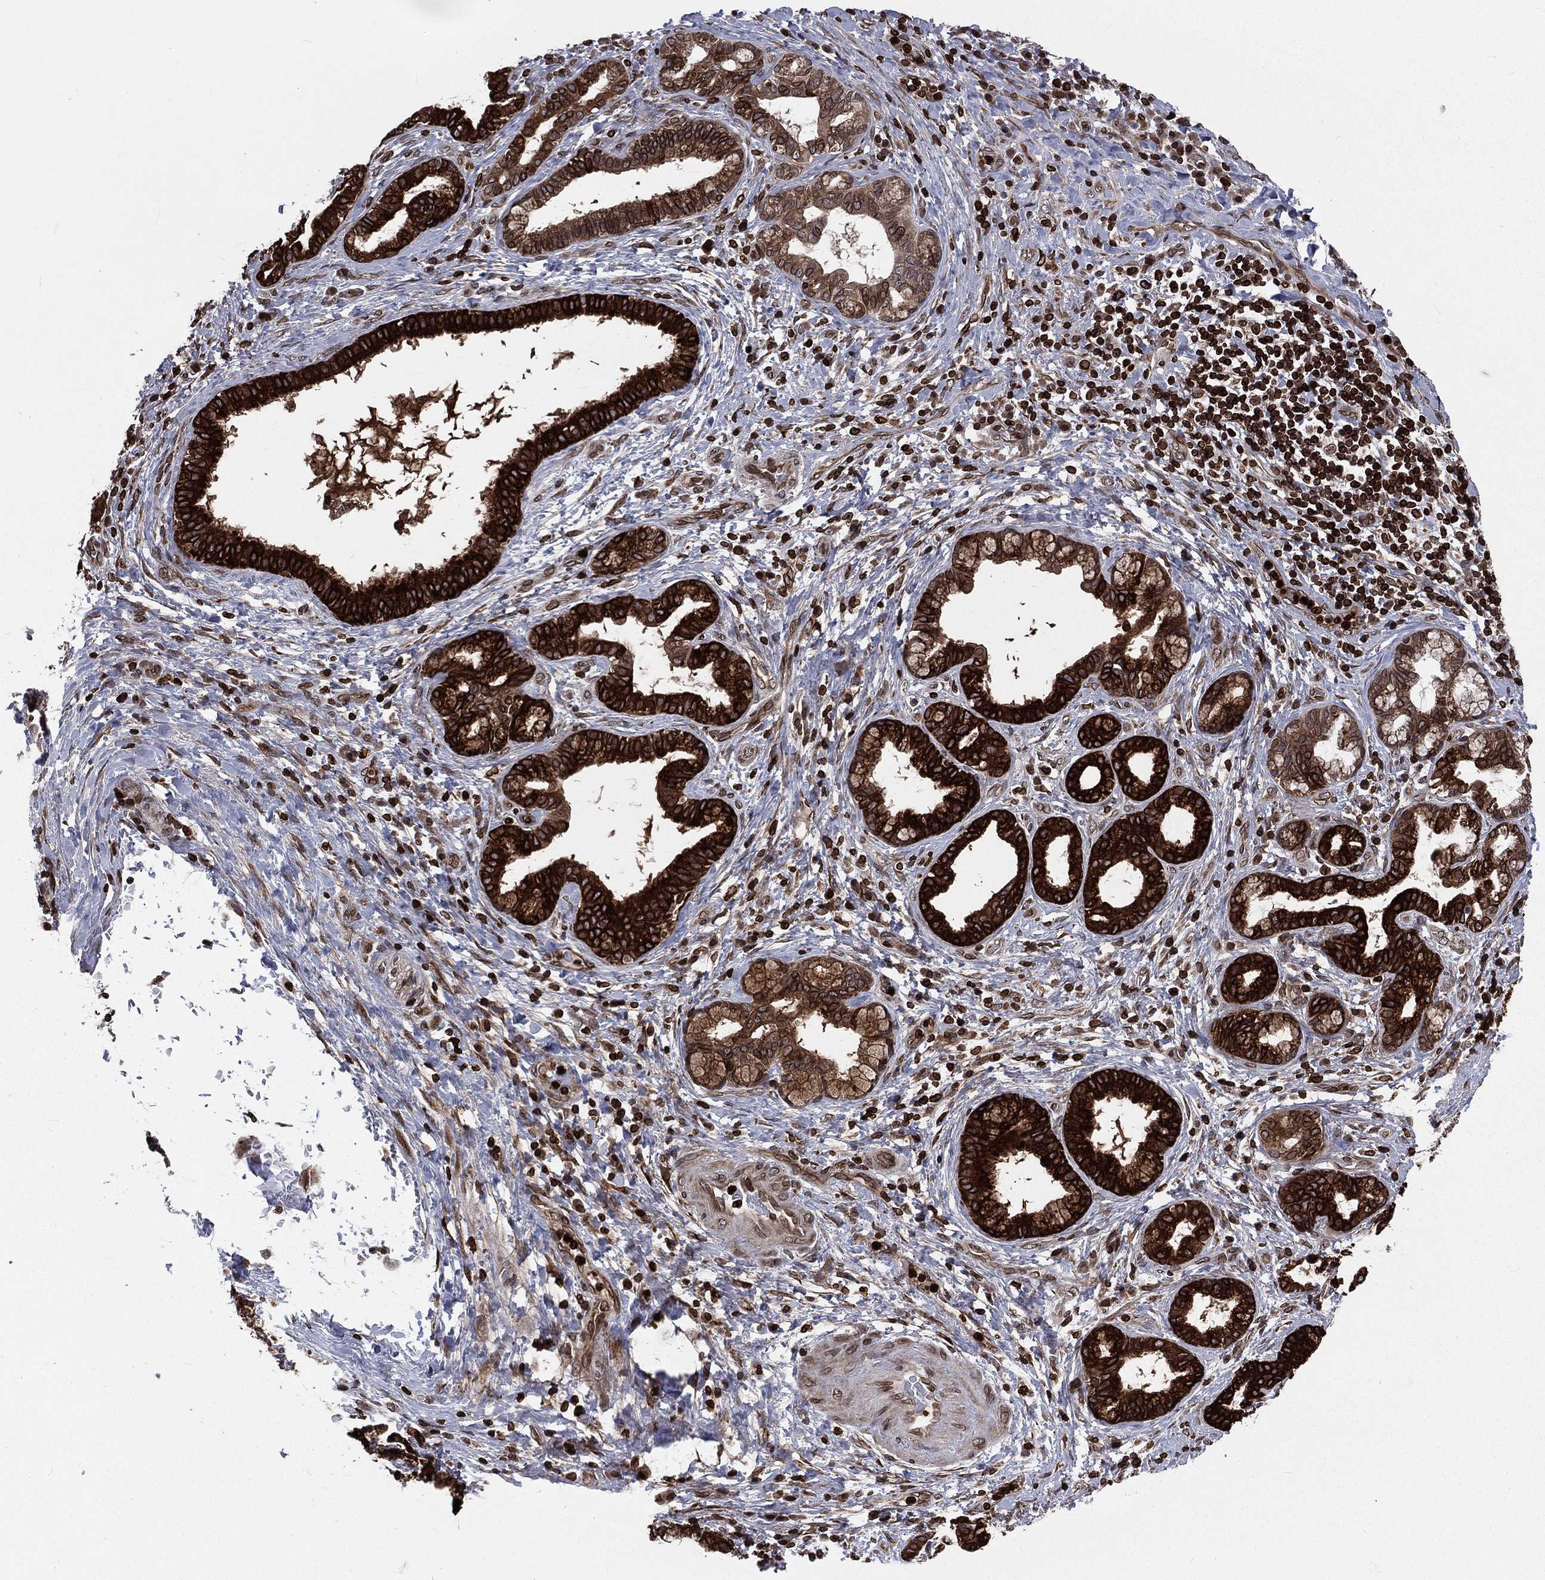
{"staining": {"intensity": "strong", "quantity": ">75%", "location": "cytoplasmic/membranous,nuclear"}, "tissue": "liver cancer", "cell_type": "Tumor cells", "image_type": "cancer", "snomed": [{"axis": "morphology", "description": "Cholangiocarcinoma"}, {"axis": "topography", "description": "Liver"}], "caption": "Protein expression analysis of human liver cancer (cholangiocarcinoma) reveals strong cytoplasmic/membranous and nuclear expression in approximately >75% of tumor cells.", "gene": "LBR", "patient": {"sex": "female", "age": 73}}